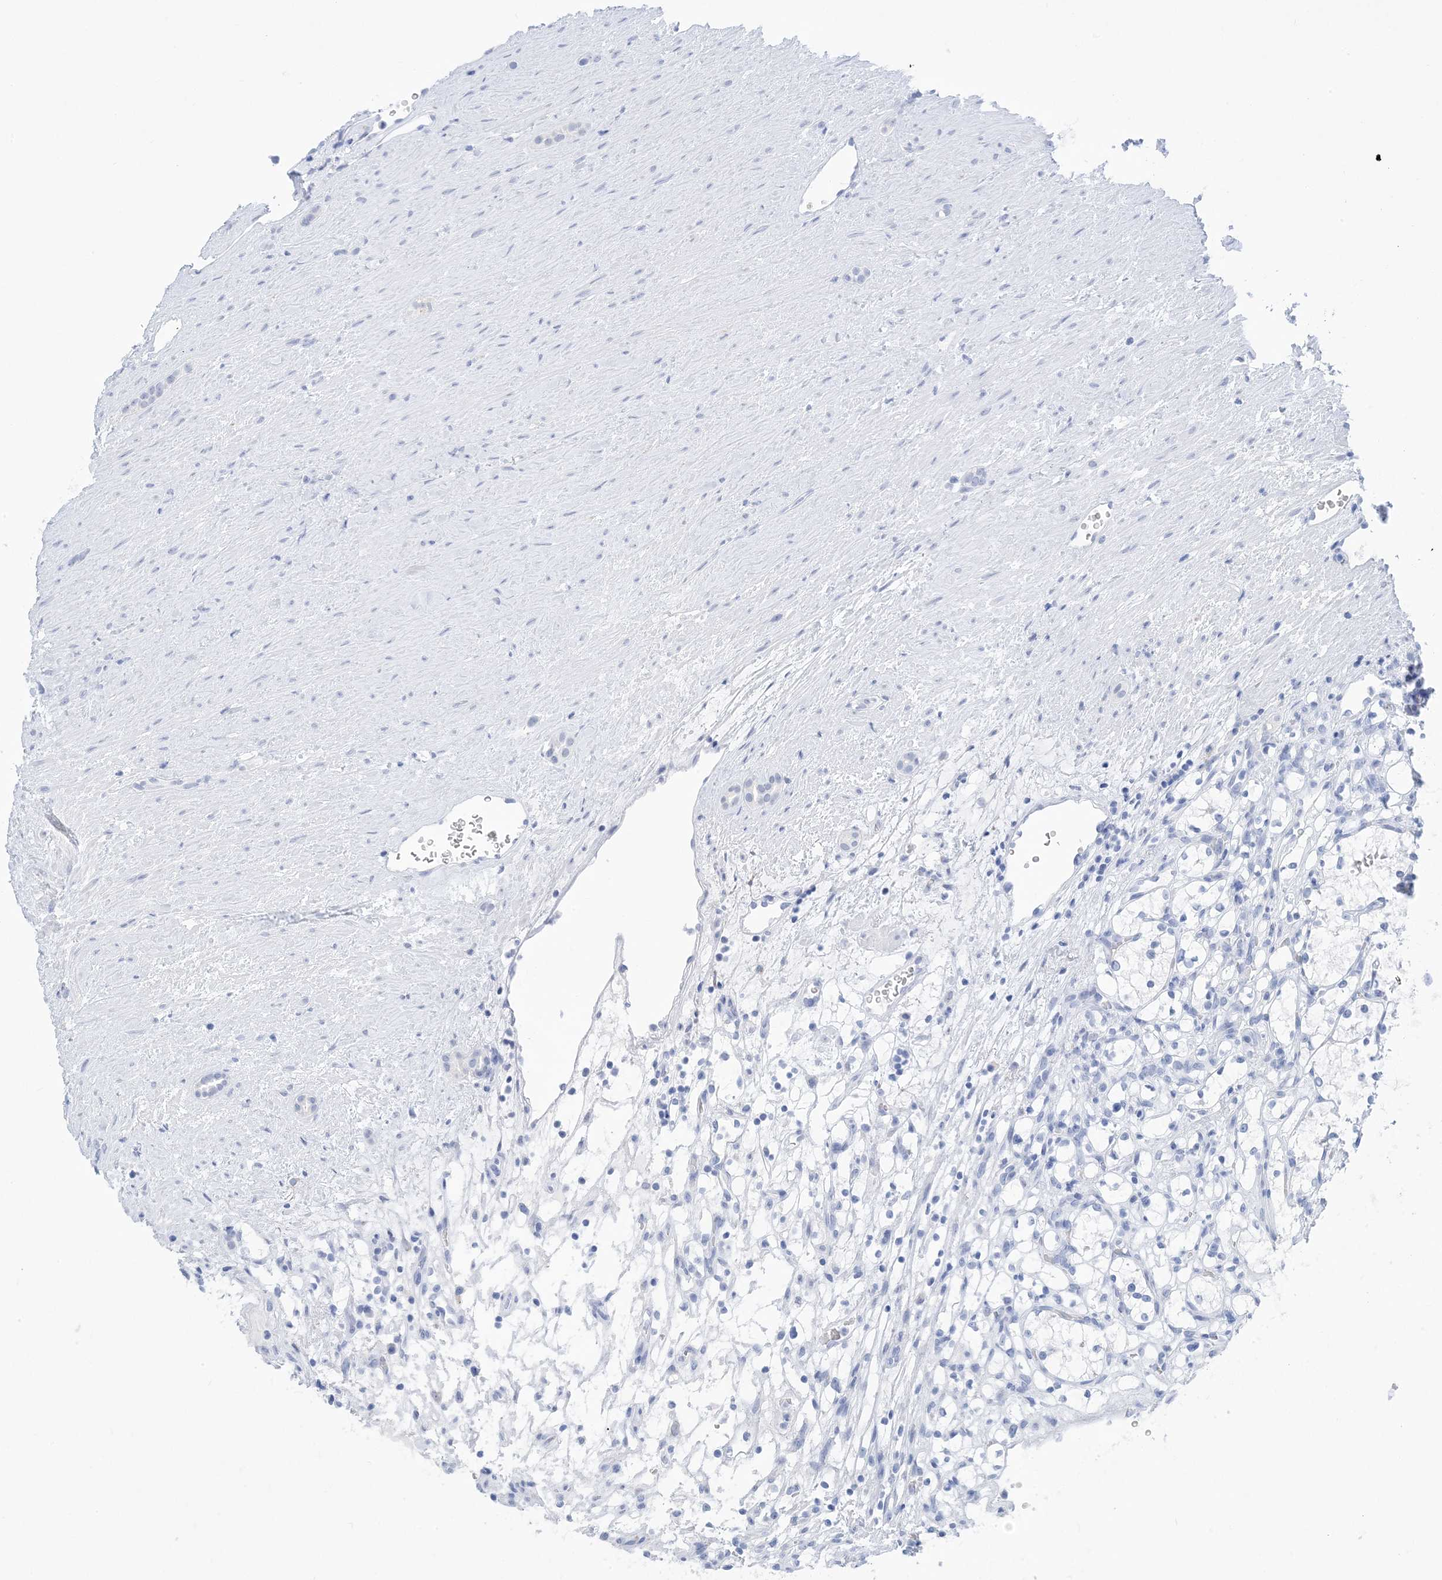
{"staining": {"intensity": "negative", "quantity": "none", "location": "none"}, "tissue": "renal cancer", "cell_type": "Tumor cells", "image_type": "cancer", "snomed": [{"axis": "morphology", "description": "Adenocarcinoma, NOS"}, {"axis": "topography", "description": "Kidney"}], "caption": "Tumor cells show no significant protein positivity in renal cancer (adenocarcinoma).", "gene": "SH3YL1", "patient": {"sex": "female", "age": 69}}